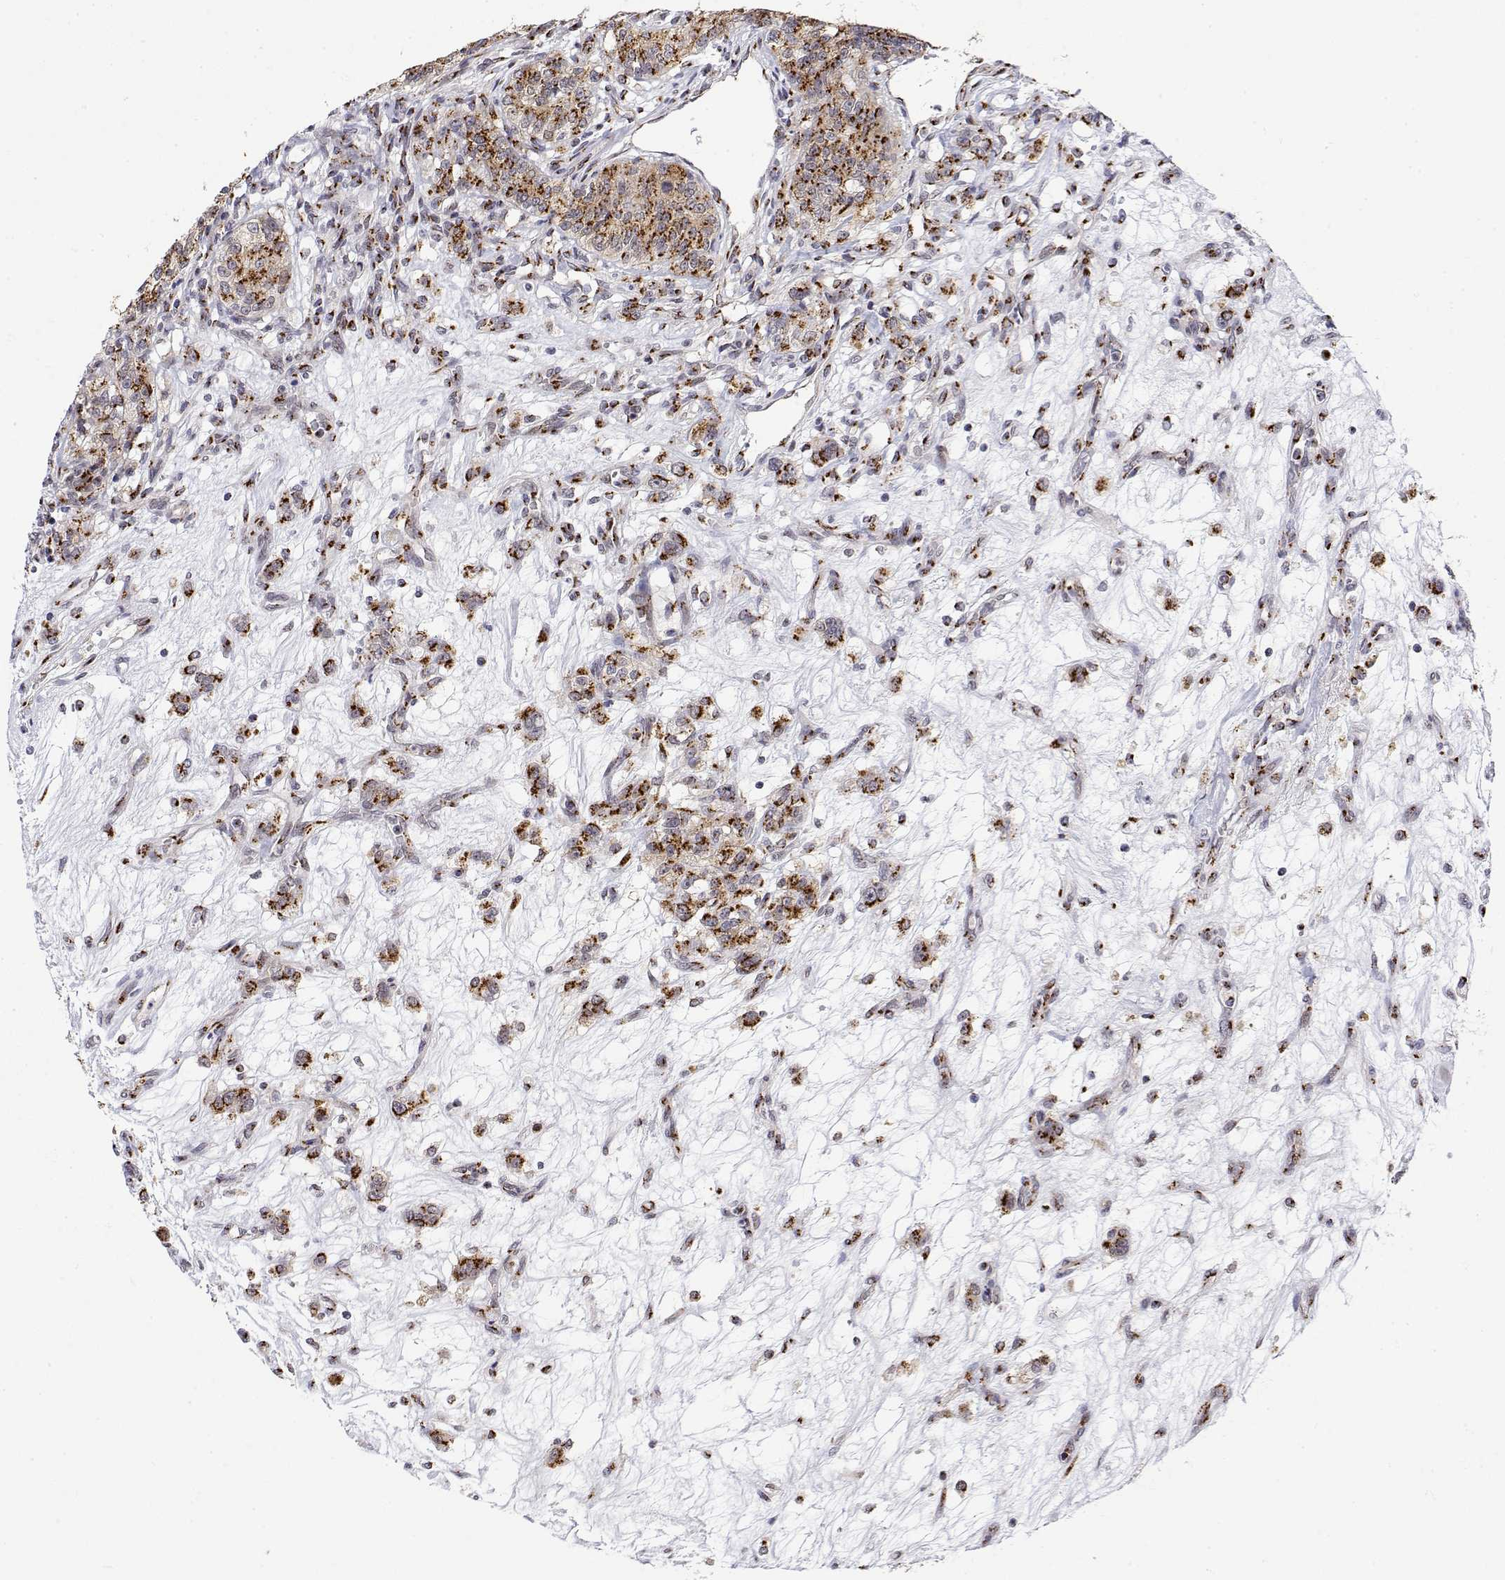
{"staining": {"intensity": "strong", "quantity": "25%-75%", "location": "cytoplasmic/membranous"}, "tissue": "renal cancer", "cell_type": "Tumor cells", "image_type": "cancer", "snomed": [{"axis": "morphology", "description": "Adenocarcinoma, NOS"}, {"axis": "topography", "description": "Kidney"}], "caption": "Tumor cells reveal strong cytoplasmic/membranous expression in approximately 25%-75% of cells in renal cancer (adenocarcinoma).", "gene": "YIPF3", "patient": {"sex": "female", "age": 63}}